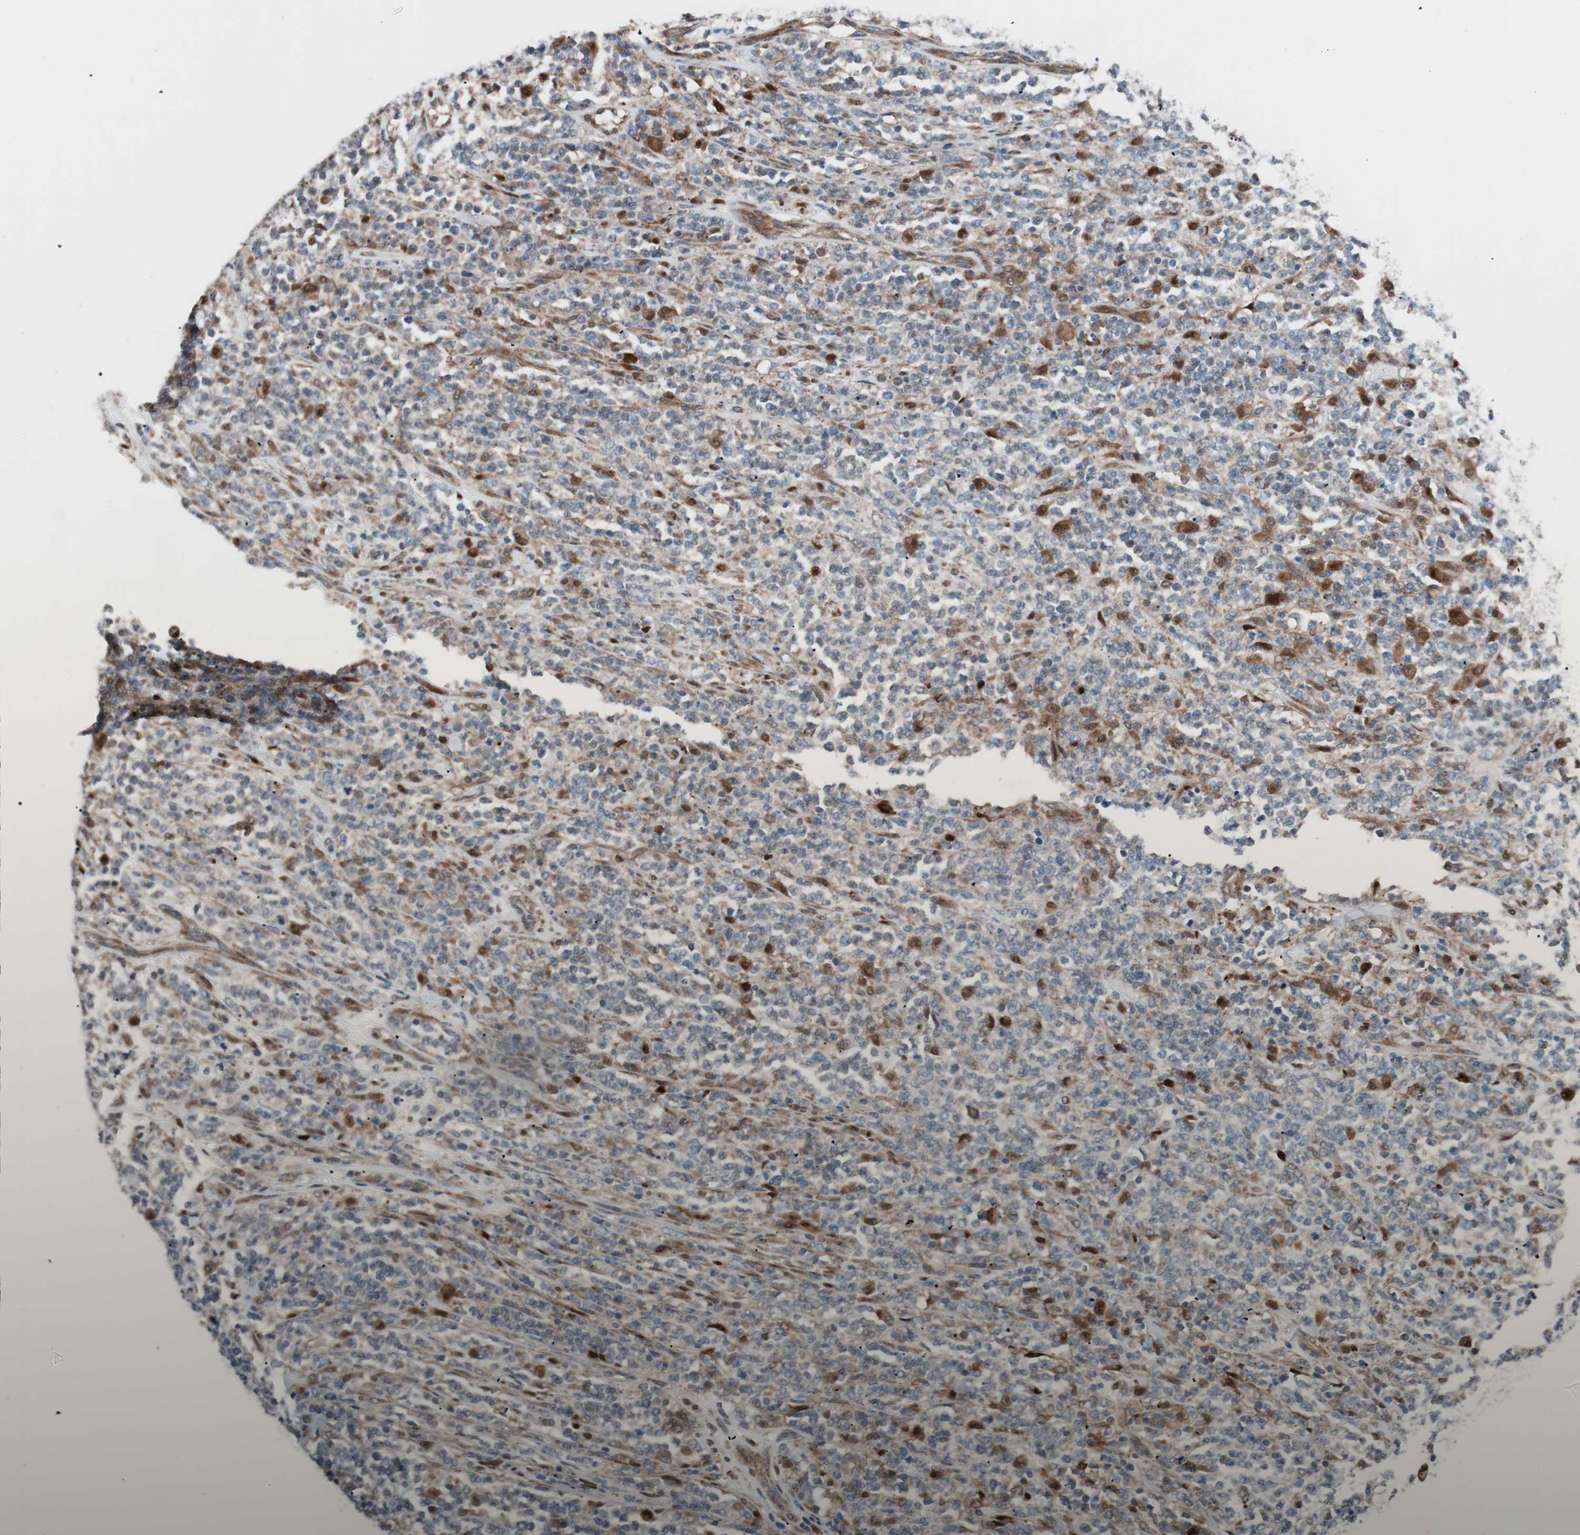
{"staining": {"intensity": "weak", "quantity": "25%-75%", "location": "cytoplasmic/membranous"}, "tissue": "lymphoma", "cell_type": "Tumor cells", "image_type": "cancer", "snomed": [{"axis": "morphology", "description": "Malignant lymphoma, non-Hodgkin's type, High grade"}, {"axis": "topography", "description": "Soft tissue"}], "caption": "Human malignant lymphoma, non-Hodgkin's type (high-grade) stained for a protein (brown) reveals weak cytoplasmic/membranous positive expression in approximately 25%-75% of tumor cells.", "gene": "FAAH", "patient": {"sex": "male", "age": 18}}